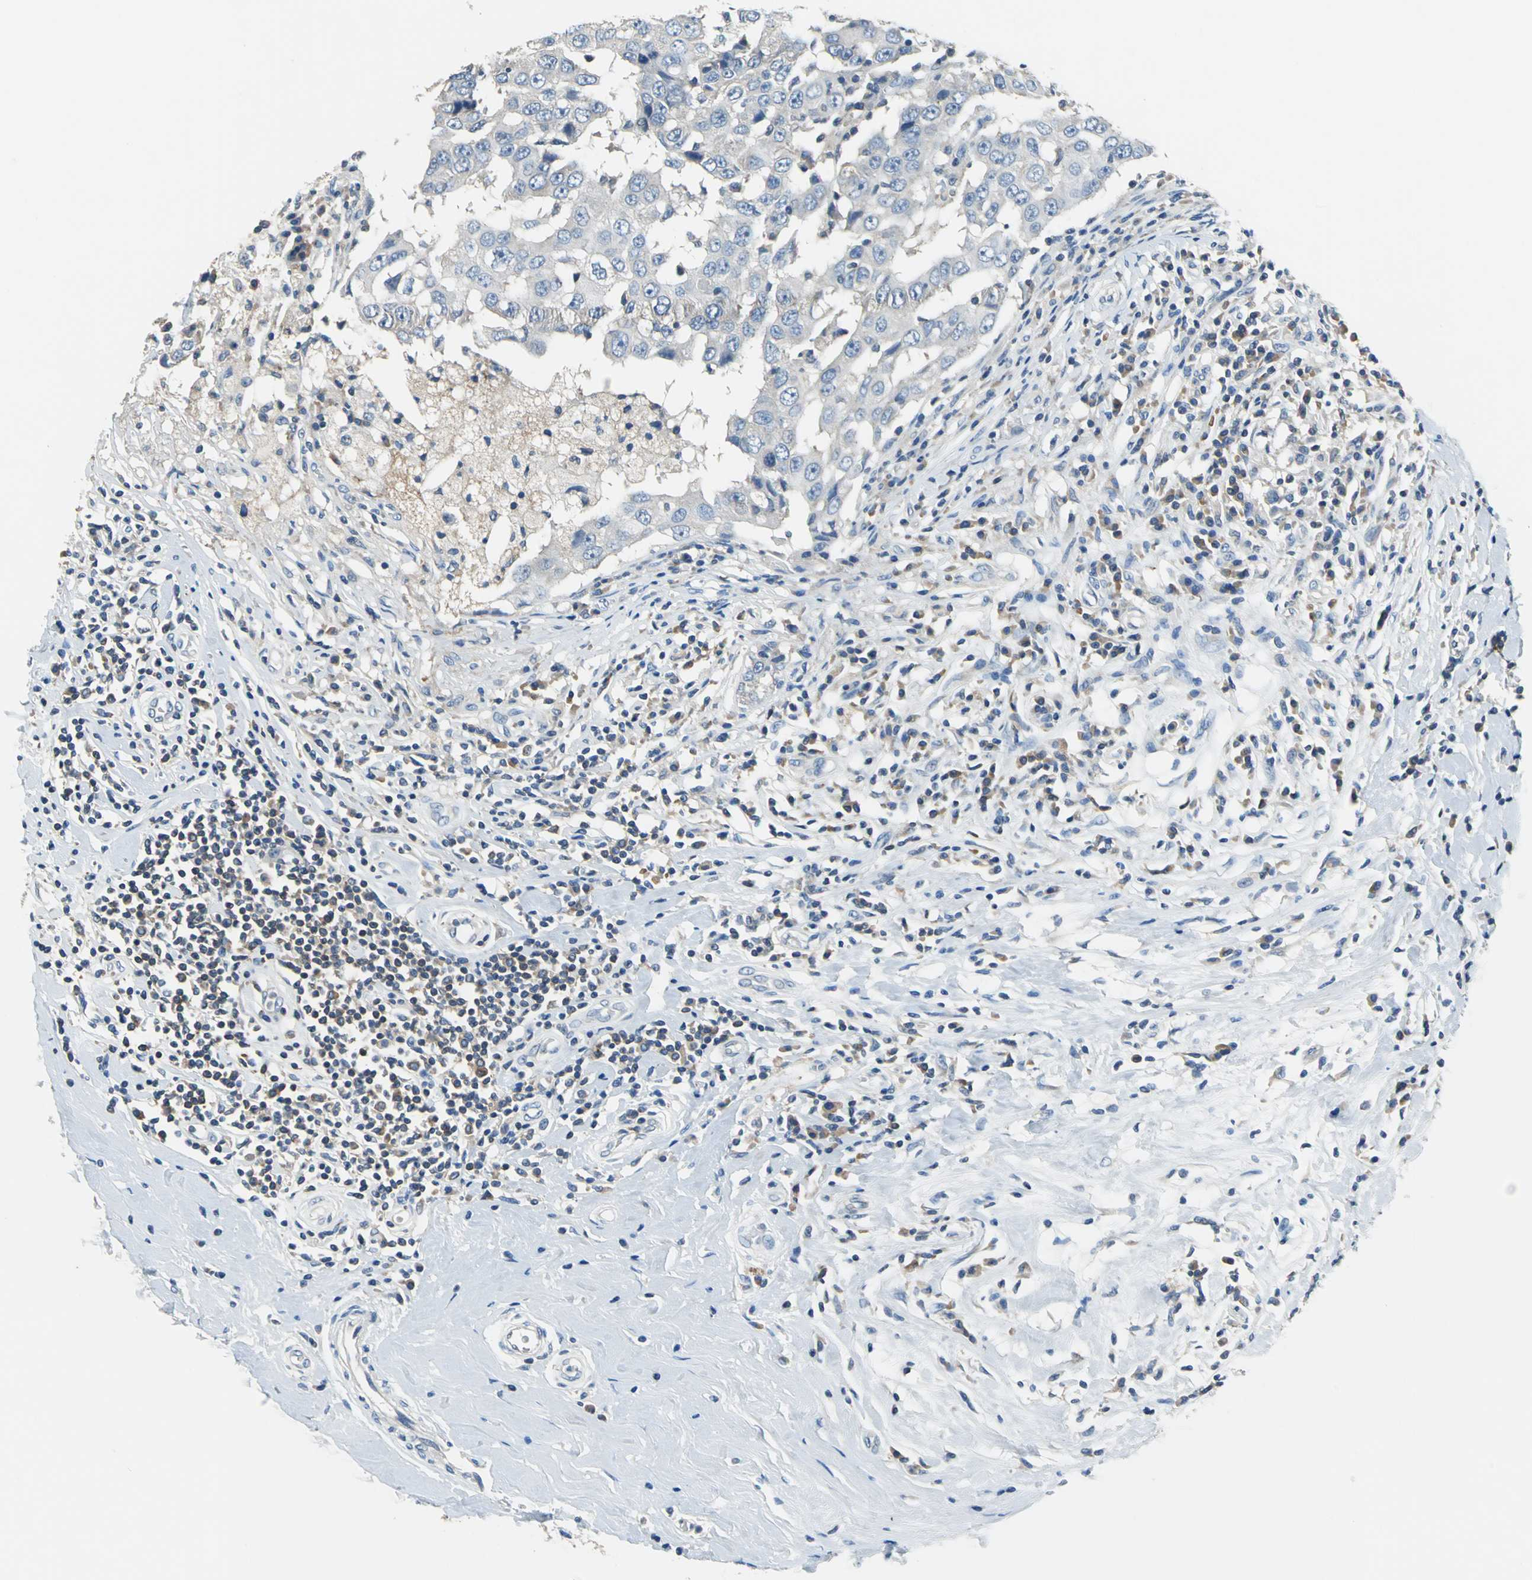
{"staining": {"intensity": "negative", "quantity": "none", "location": "none"}, "tissue": "breast cancer", "cell_type": "Tumor cells", "image_type": "cancer", "snomed": [{"axis": "morphology", "description": "Duct carcinoma"}, {"axis": "topography", "description": "Breast"}], "caption": "Tumor cells show no significant protein positivity in breast intraductal carcinoma.", "gene": "PRKCA", "patient": {"sex": "female", "age": 27}}